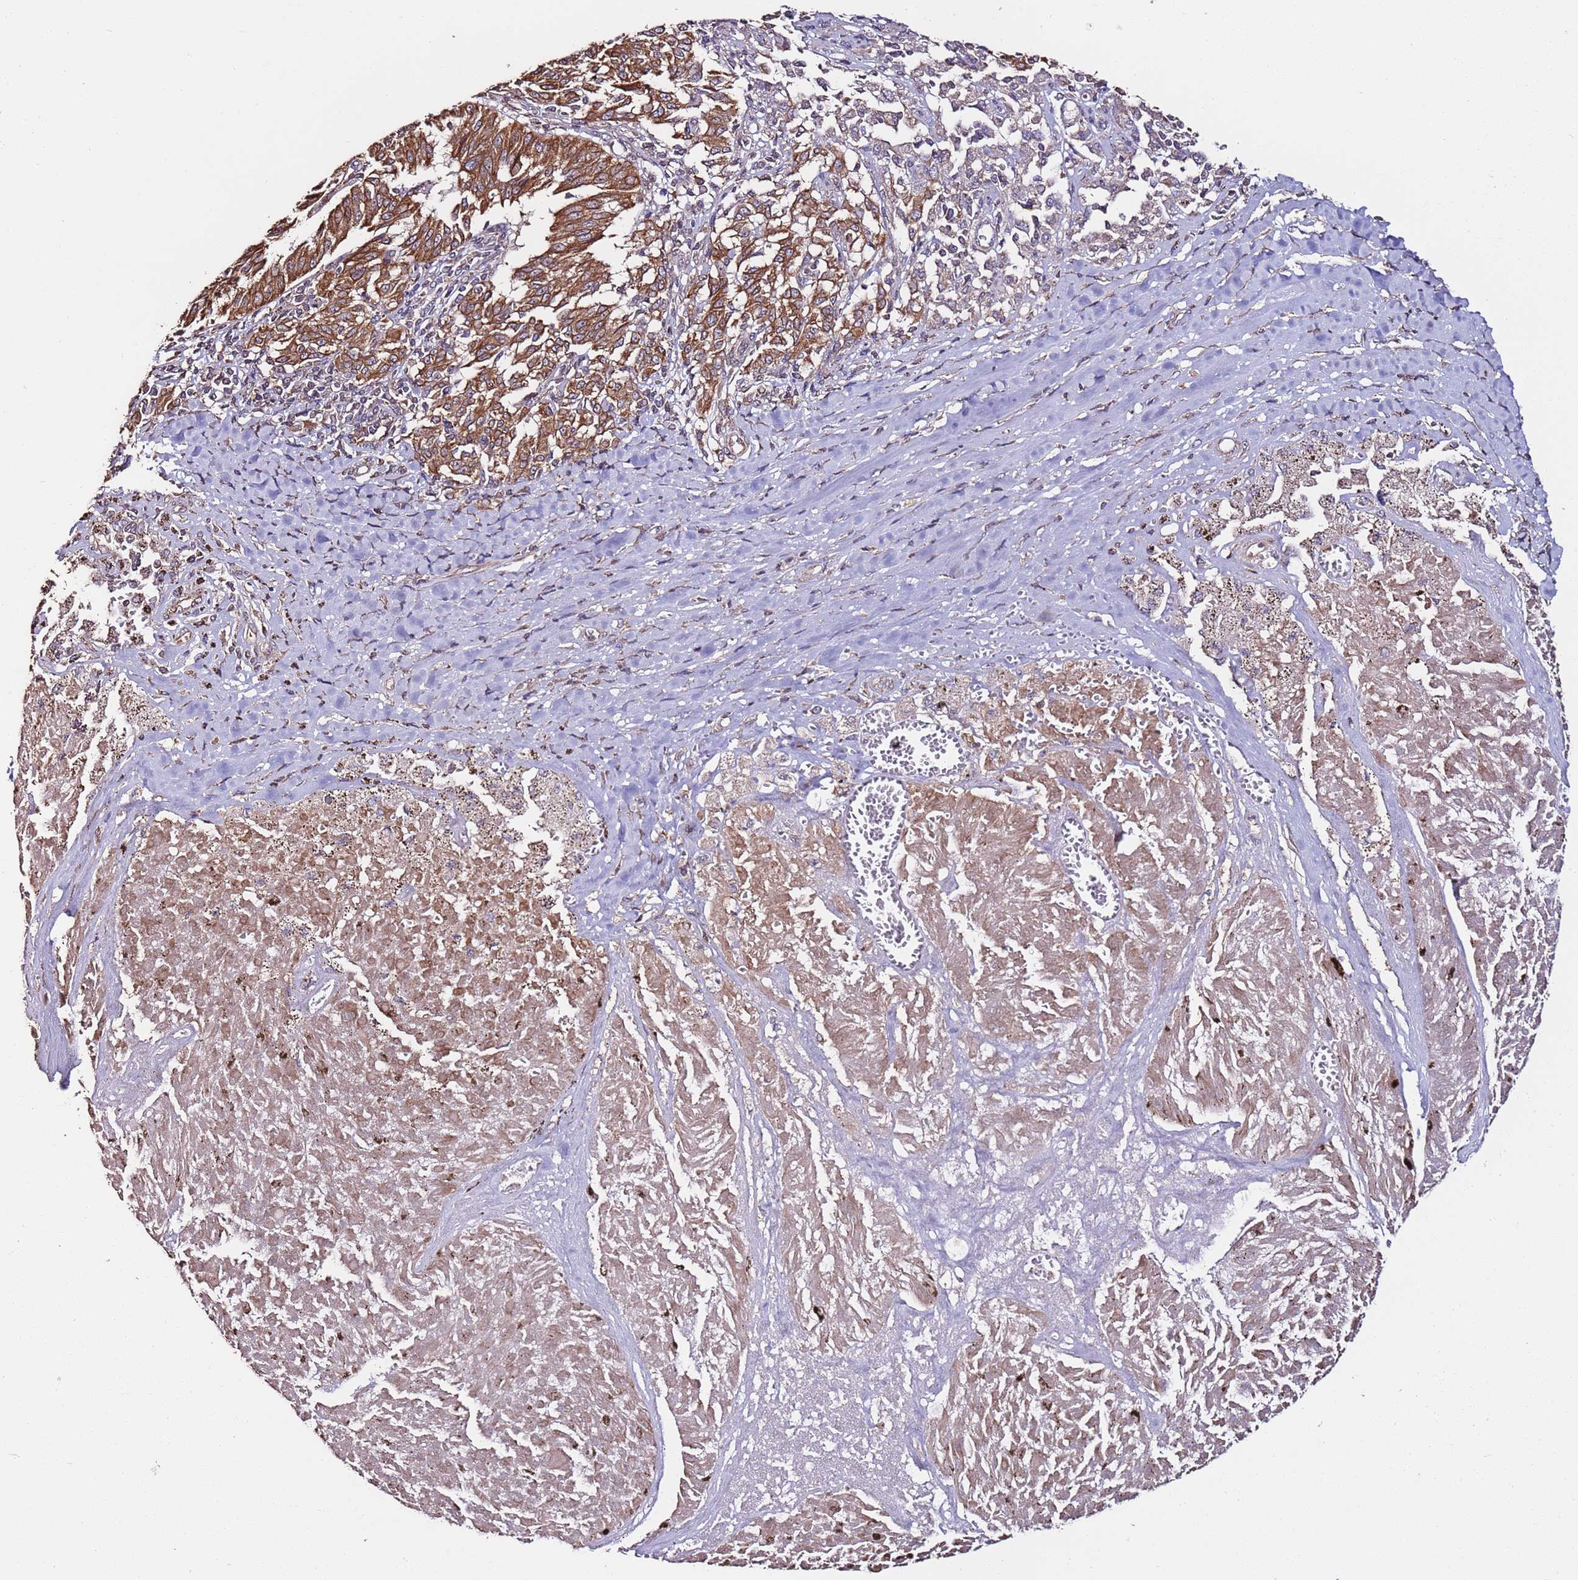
{"staining": {"intensity": "strong", "quantity": ">75%", "location": "cytoplasmic/membranous"}, "tissue": "melanoma", "cell_type": "Tumor cells", "image_type": "cancer", "snomed": [{"axis": "morphology", "description": "Malignant melanoma, NOS"}, {"axis": "topography", "description": "Skin"}], "caption": "Protein expression by immunohistochemistry (IHC) reveals strong cytoplasmic/membranous staining in about >75% of tumor cells in melanoma. The protein of interest is shown in brown color, while the nuclei are stained blue.", "gene": "SLC41A3", "patient": {"sex": "female", "age": 72}}